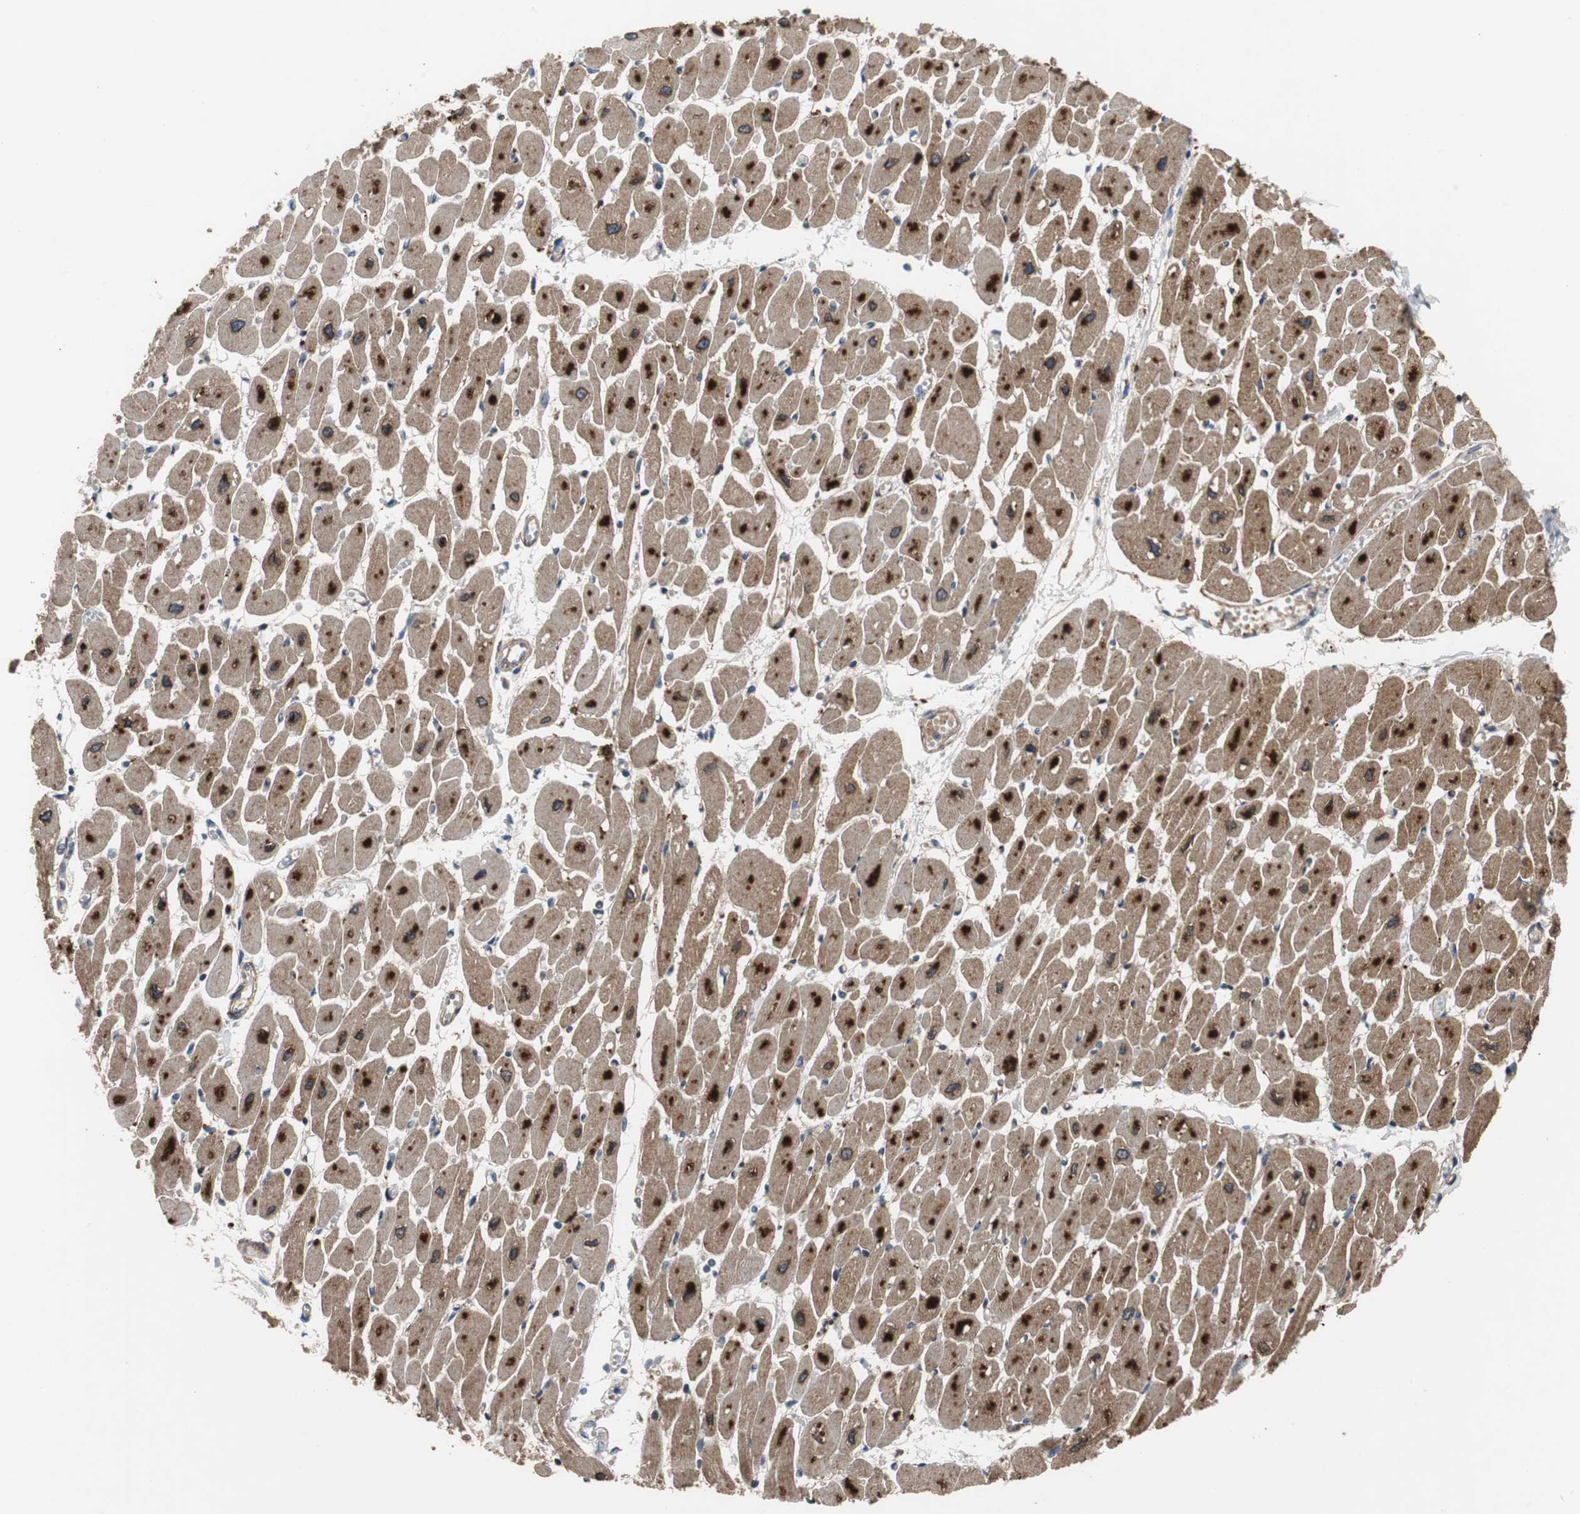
{"staining": {"intensity": "strong", "quantity": "25%-75%", "location": "cytoplasmic/membranous,nuclear"}, "tissue": "heart muscle", "cell_type": "Cardiomyocytes", "image_type": "normal", "snomed": [{"axis": "morphology", "description": "Normal tissue, NOS"}, {"axis": "topography", "description": "Heart"}], "caption": "Benign heart muscle exhibits strong cytoplasmic/membranous,nuclear positivity in about 25%-75% of cardiomyocytes Using DAB (3,3'-diaminobenzidine) (brown) and hematoxylin (blue) stains, captured at high magnification using brightfield microscopy..", "gene": "SORT1", "patient": {"sex": "female", "age": 54}}